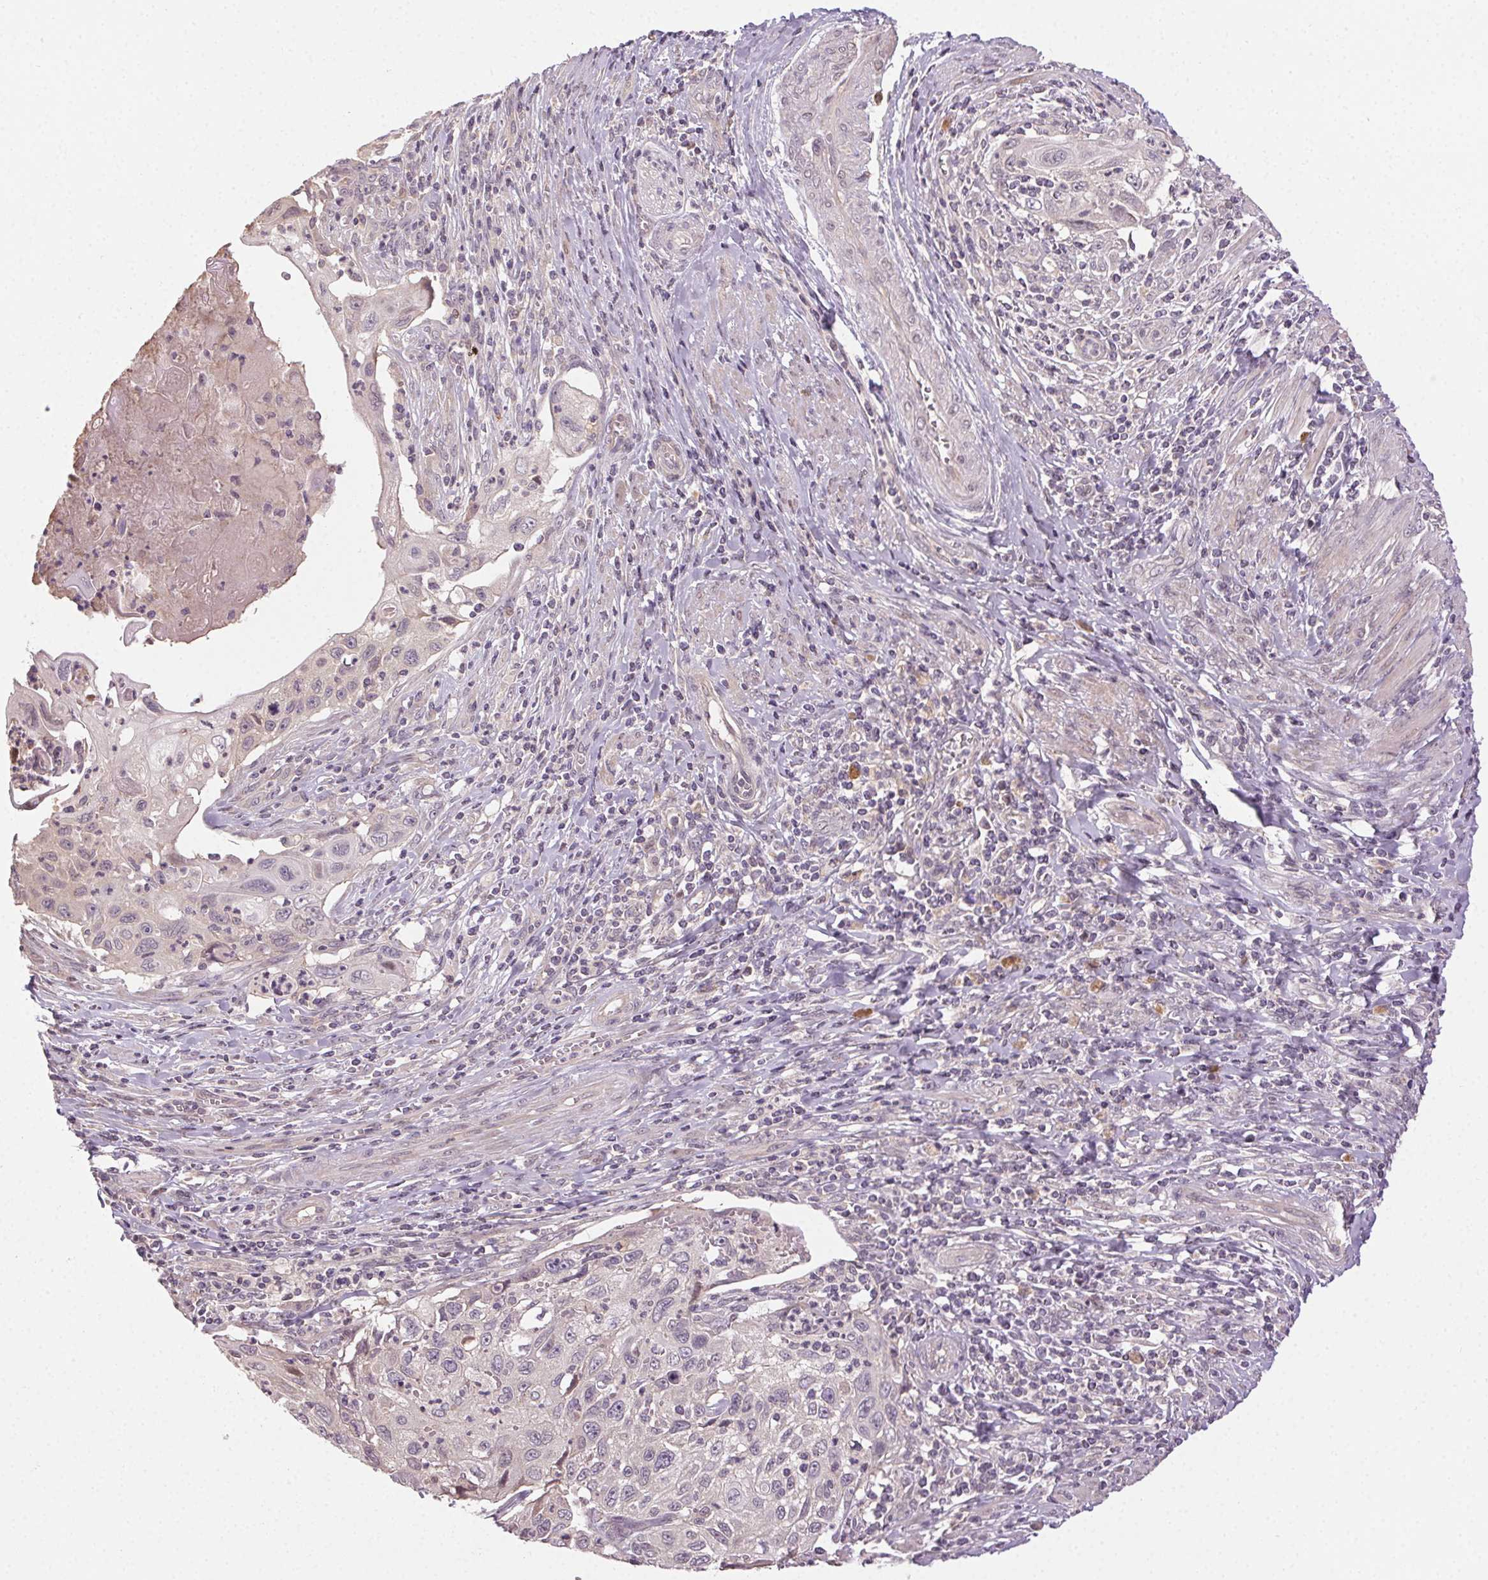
{"staining": {"intensity": "negative", "quantity": "none", "location": "none"}, "tissue": "cervical cancer", "cell_type": "Tumor cells", "image_type": "cancer", "snomed": [{"axis": "morphology", "description": "Squamous cell carcinoma, NOS"}, {"axis": "topography", "description": "Cervix"}], "caption": "Immunohistochemistry (IHC) of human squamous cell carcinoma (cervical) displays no staining in tumor cells.", "gene": "ATP1B3", "patient": {"sex": "female", "age": 70}}